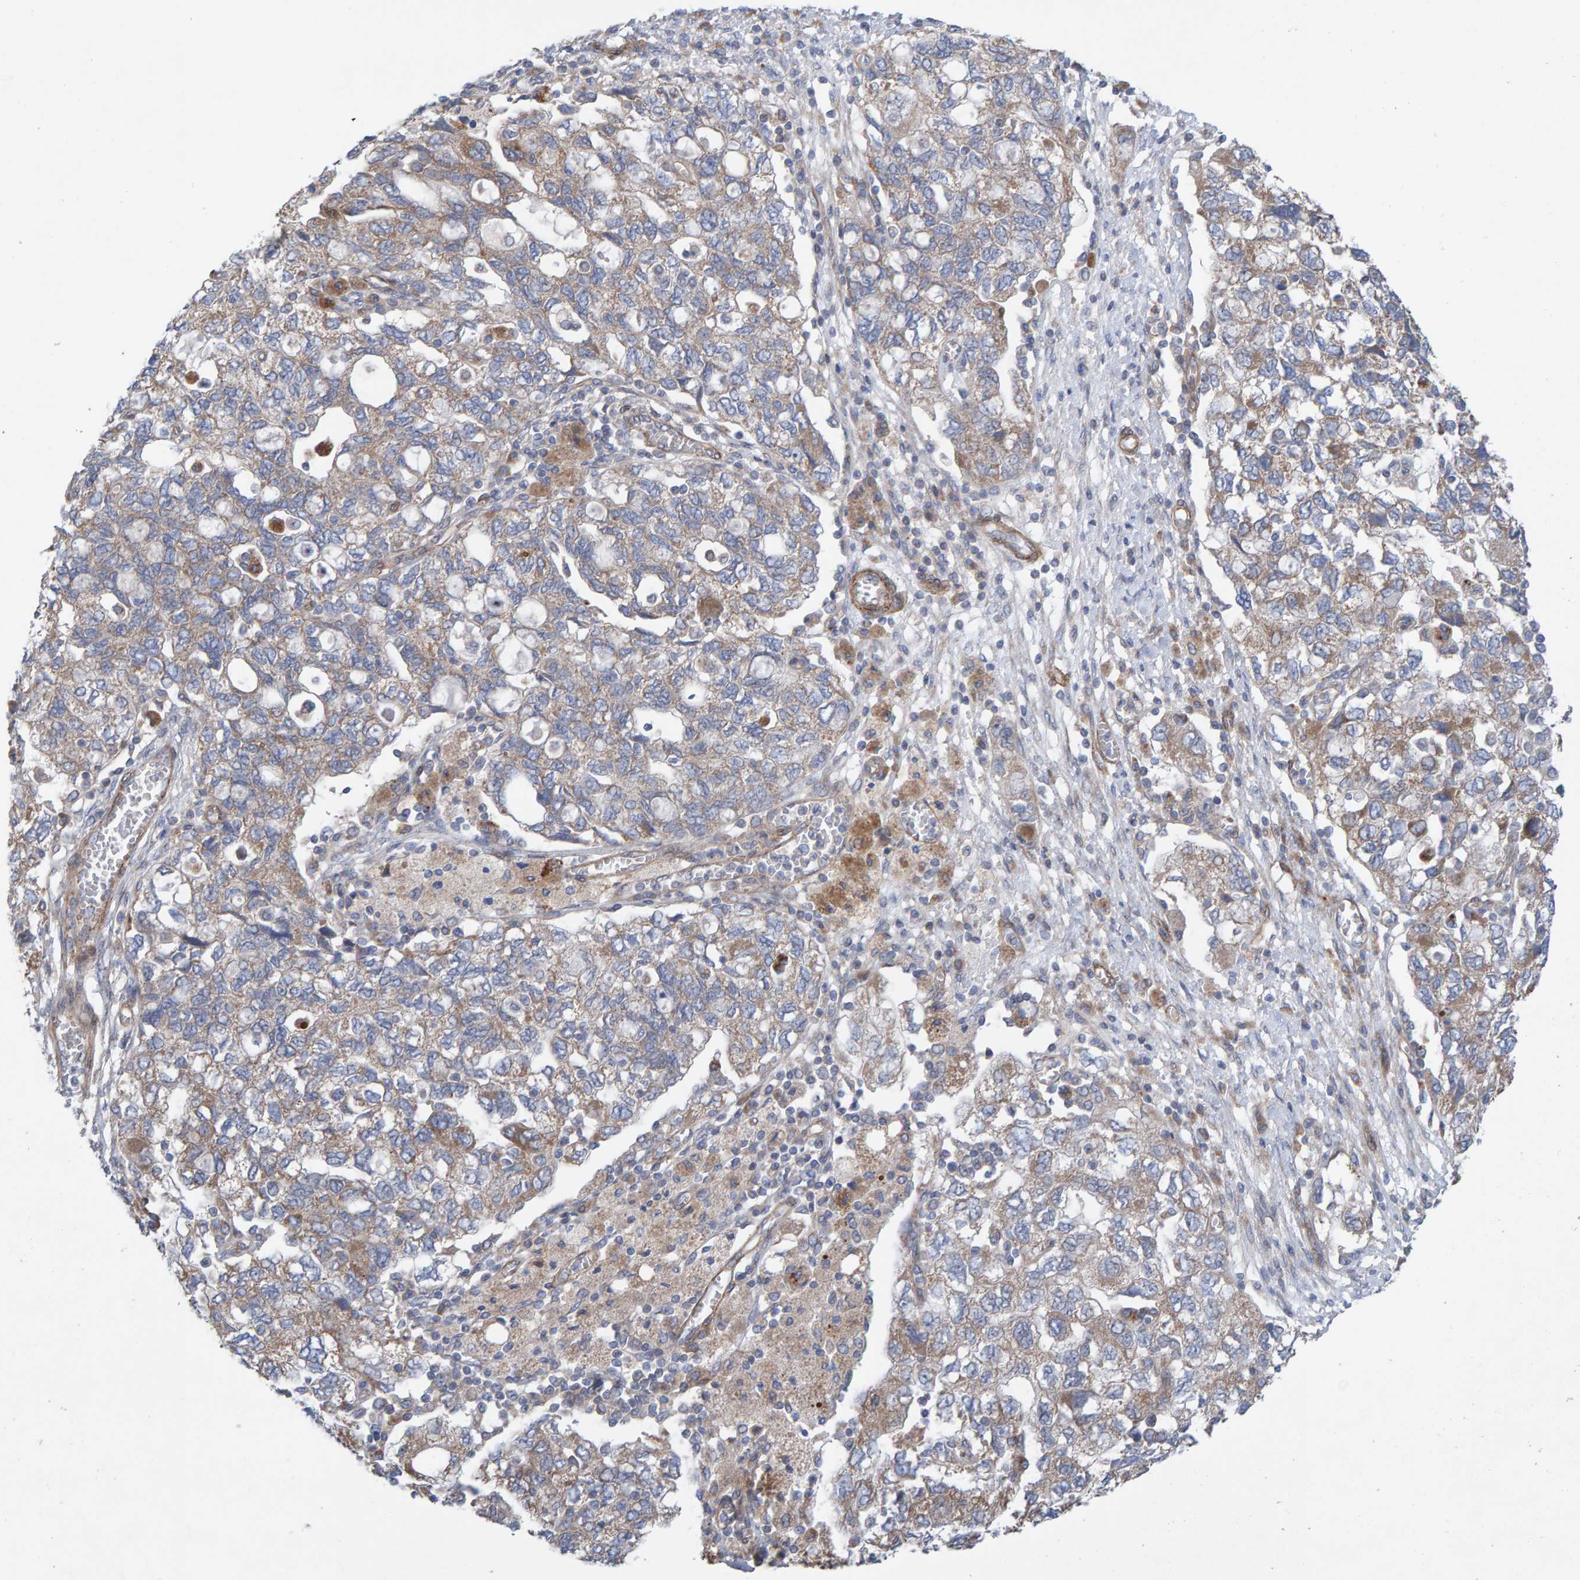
{"staining": {"intensity": "moderate", "quantity": "25%-75%", "location": "cytoplasmic/membranous"}, "tissue": "ovarian cancer", "cell_type": "Tumor cells", "image_type": "cancer", "snomed": [{"axis": "morphology", "description": "Carcinoma, NOS"}, {"axis": "morphology", "description": "Cystadenocarcinoma, serous, NOS"}, {"axis": "topography", "description": "Ovary"}], "caption": "IHC of serous cystadenocarcinoma (ovarian) demonstrates medium levels of moderate cytoplasmic/membranous staining in about 25%-75% of tumor cells.", "gene": "CDK5RAP3", "patient": {"sex": "female", "age": 69}}